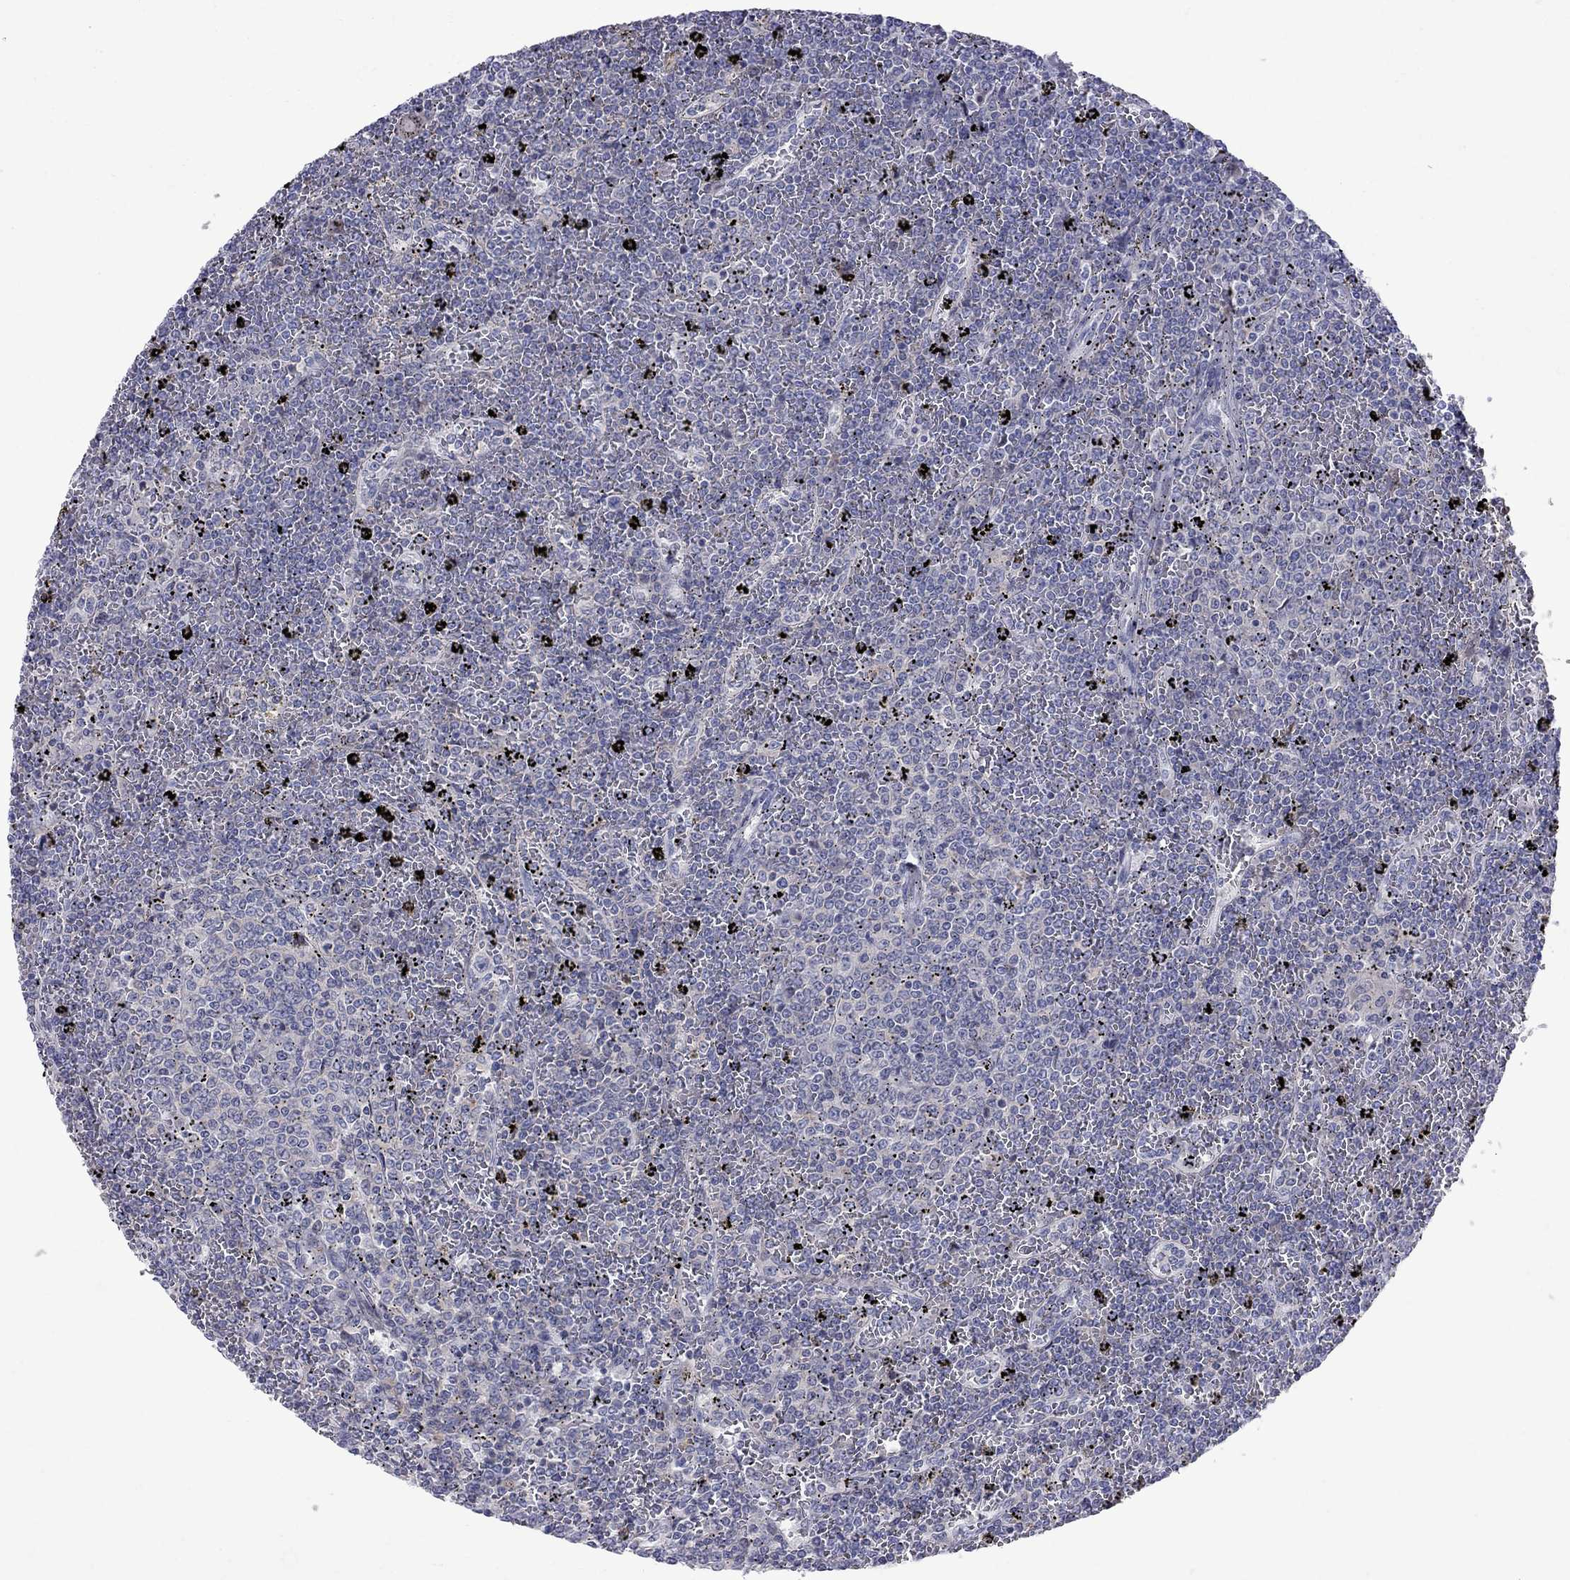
{"staining": {"intensity": "negative", "quantity": "none", "location": "none"}, "tissue": "lymphoma", "cell_type": "Tumor cells", "image_type": "cancer", "snomed": [{"axis": "morphology", "description": "Malignant lymphoma, non-Hodgkin's type, Low grade"}, {"axis": "topography", "description": "Spleen"}], "caption": "A high-resolution image shows immunohistochemistry (IHC) staining of lymphoma, which demonstrates no significant staining in tumor cells.", "gene": "NRARP", "patient": {"sex": "female", "age": 77}}